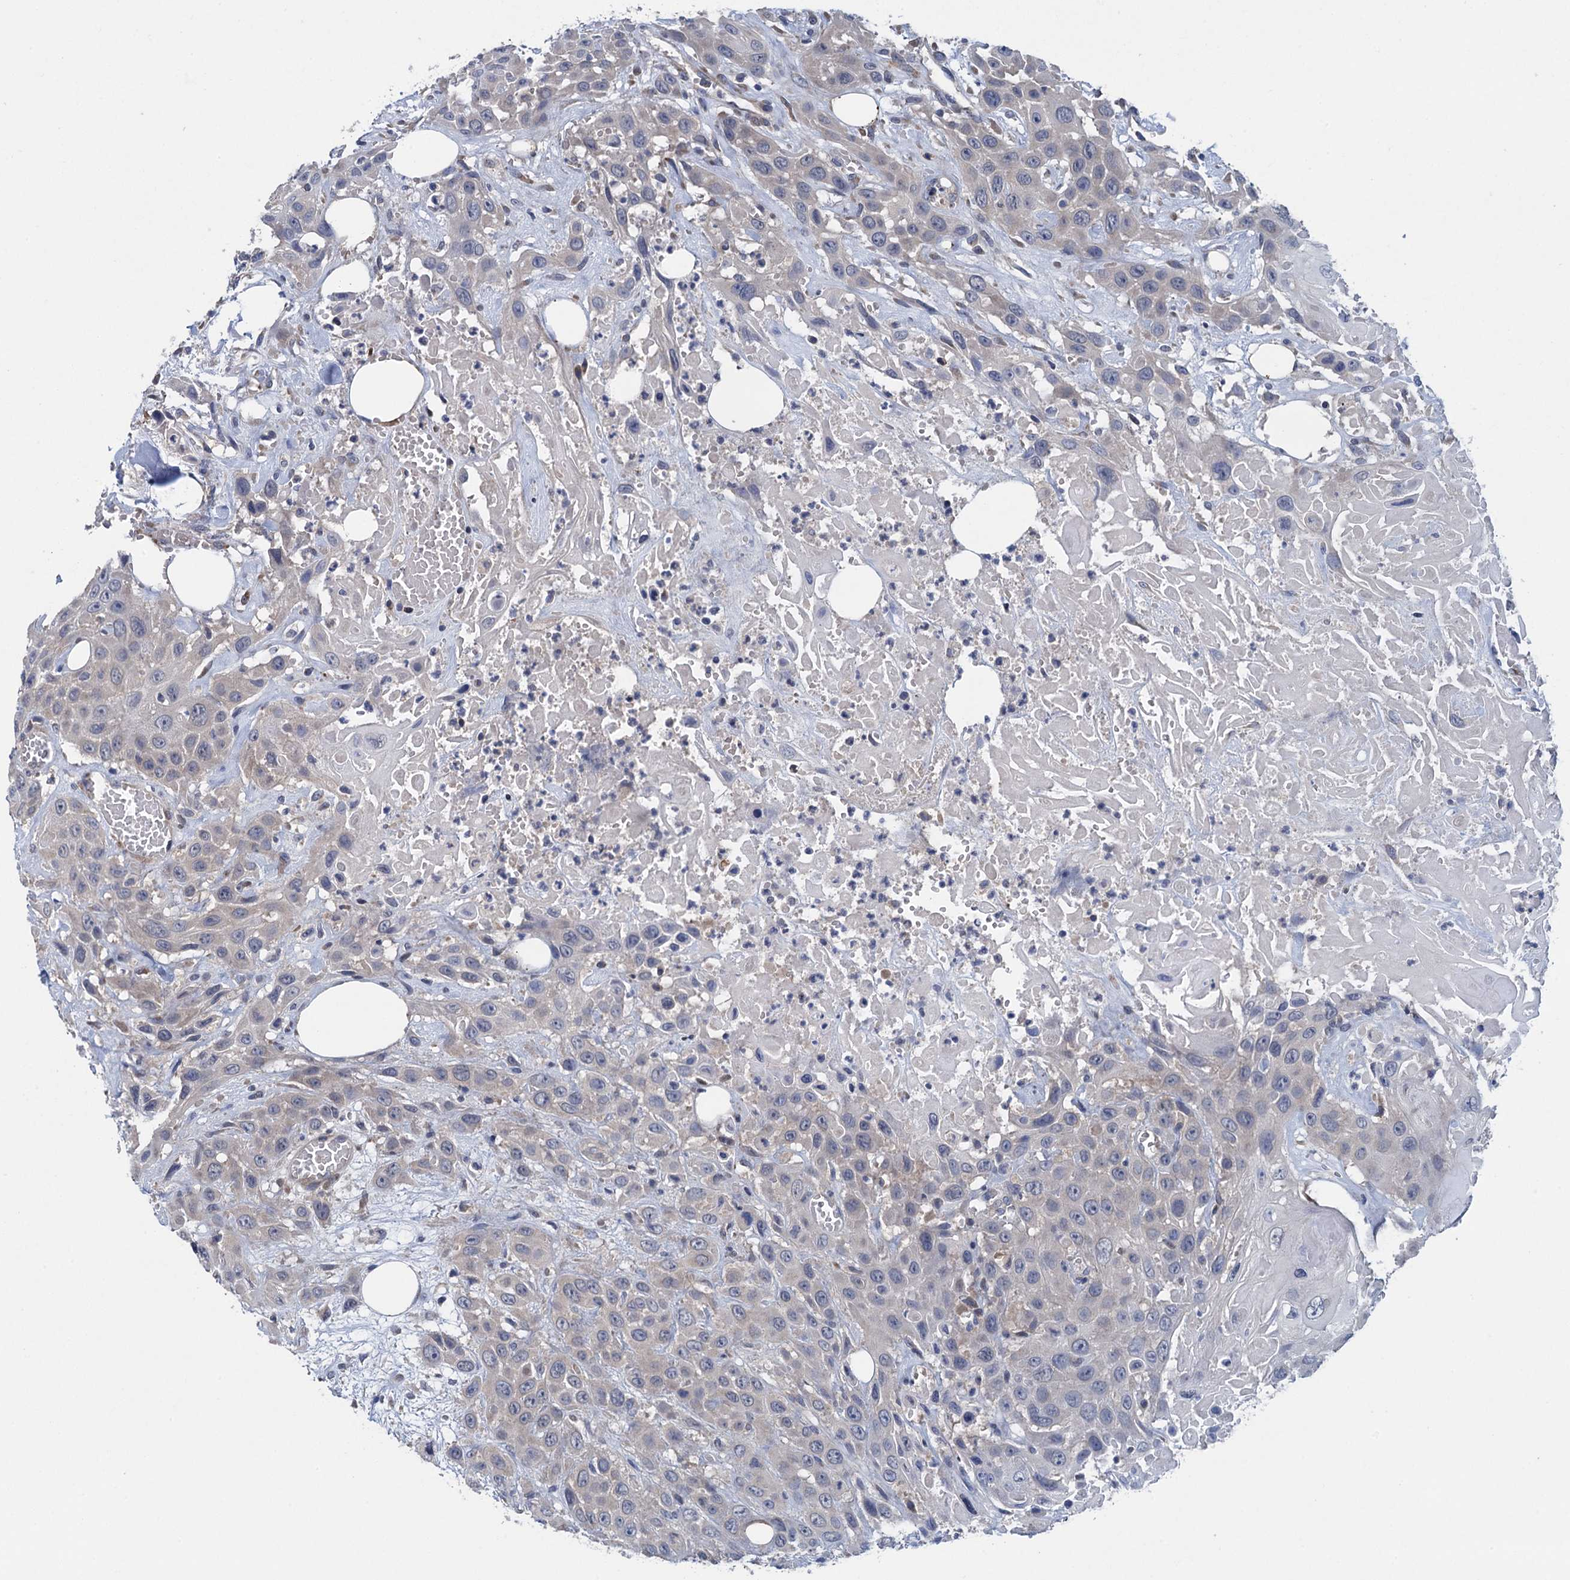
{"staining": {"intensity": "negative", "quantity": "none", "location": "none"}, "tissue": "head and neck cancer", "cell_type": "Tumor cells", "image_type": "cancer", "snomed": [{"axis": "morphology", "description": "Squamous cell carcinoma, NOS"}, {"axis": "topography", "description": "Head-Neck"}], "caption": "DAB (3,3'-diaminobenzidine) immunohistochemical staining of human head and neck squamous cell carcinoma exhibits no significant positivity in tumor cells. The staining was performed using DAB (3,3'-diaminobenzidine) to visualize the protein expression in brown, while the nuclei were stained in blue with hematoxylin (Magnification: 20x).", "gene": "CTU2", "patient": {"sex": "male", "age": 81}}